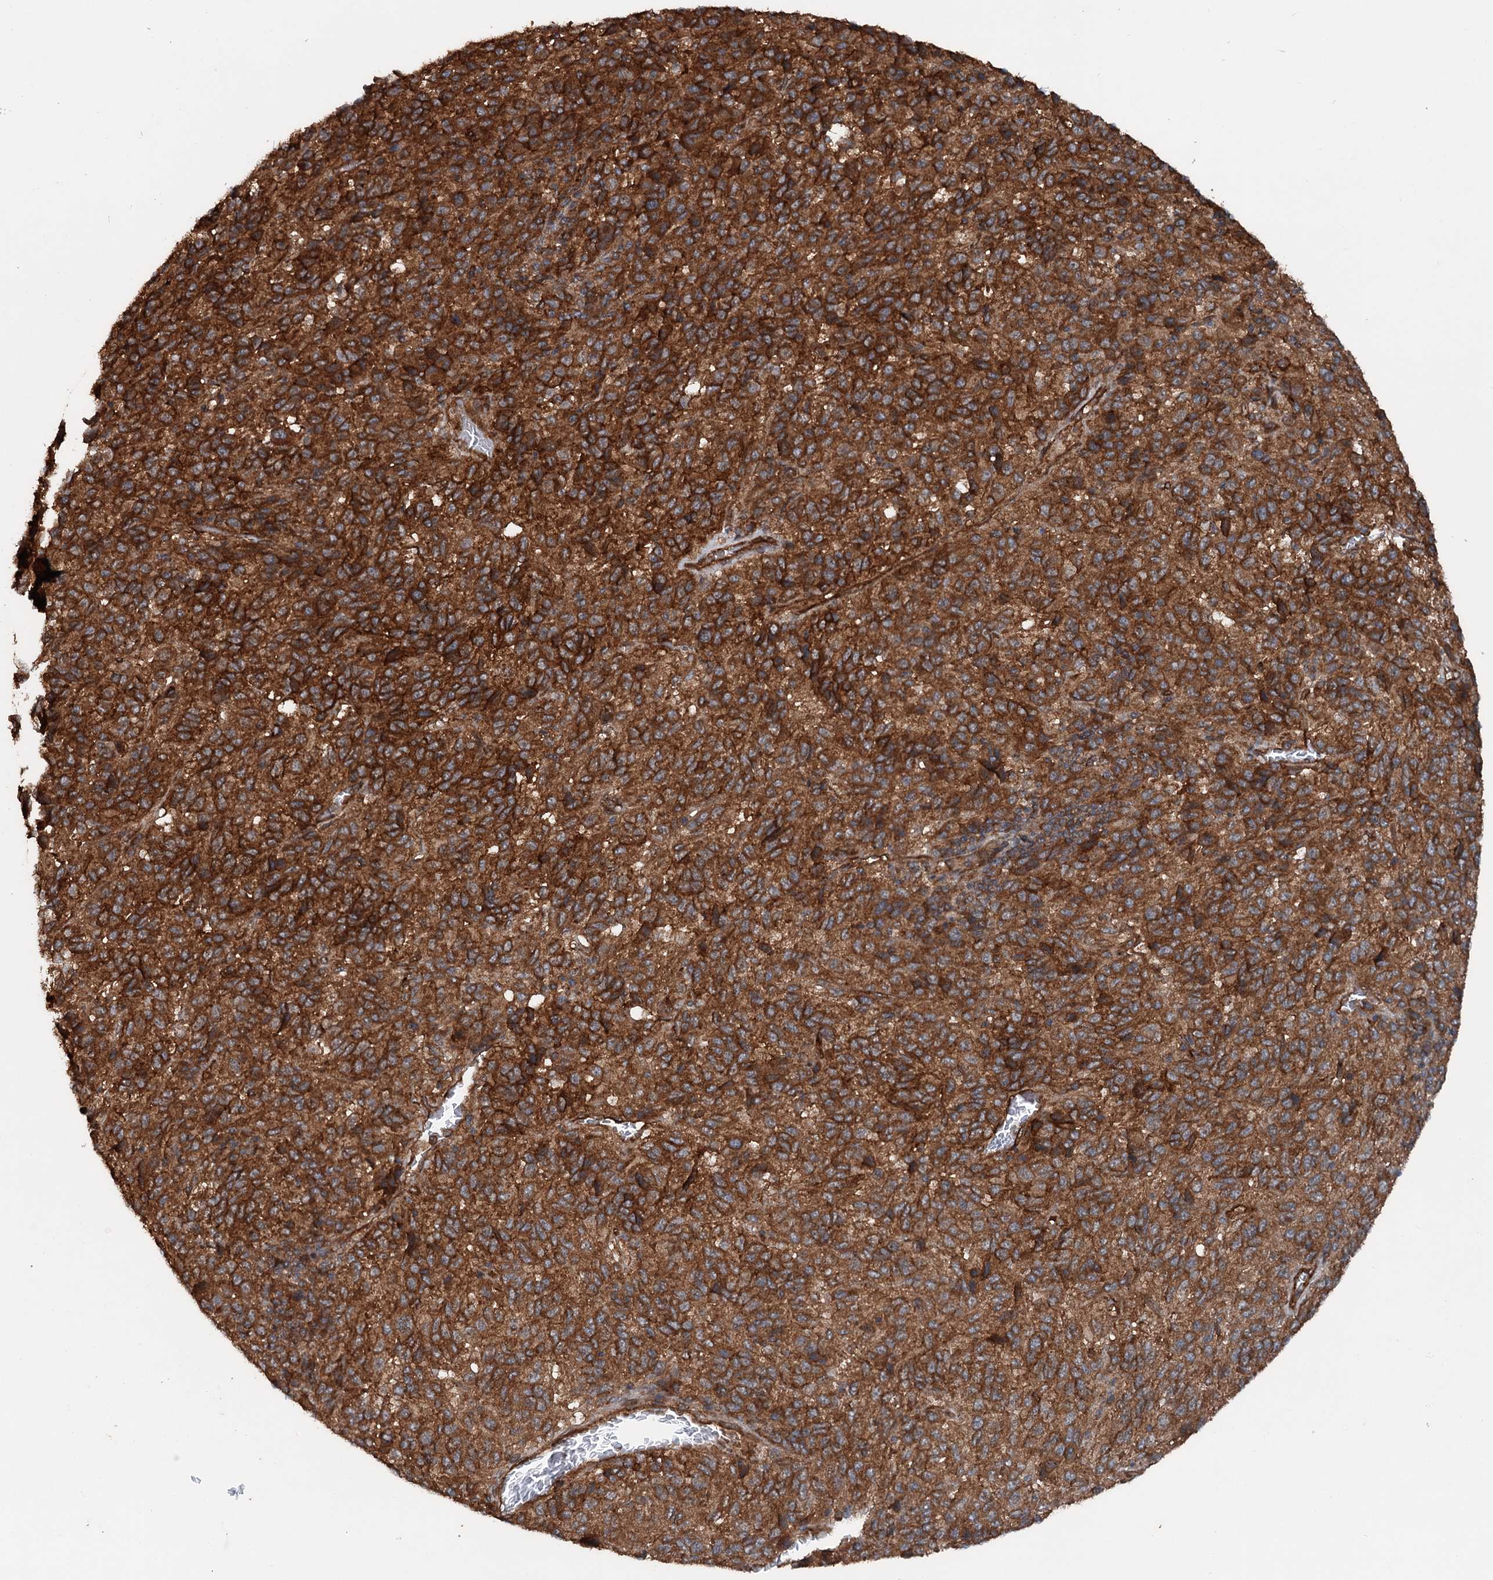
{"staining": {"intensity": "strong", "quantity": ">75%", "location": "cytoplasmic/membranous"}, "tissue": "melanoma", "cell_type": "Tumor cells", "image_type": "cancer", "snomed": [{"axis": "morphology", "description": "Malignant melanoma, Metastatic site"}, {"axis": "topography", "description": "Lung"}], "caption": "Strong cytoplasmic/membranous protein positivity is present in approximately >75% of tumor cells in melanoma.", "gene": "RNF214", "patient": {"sex": "male", "age": 64}}